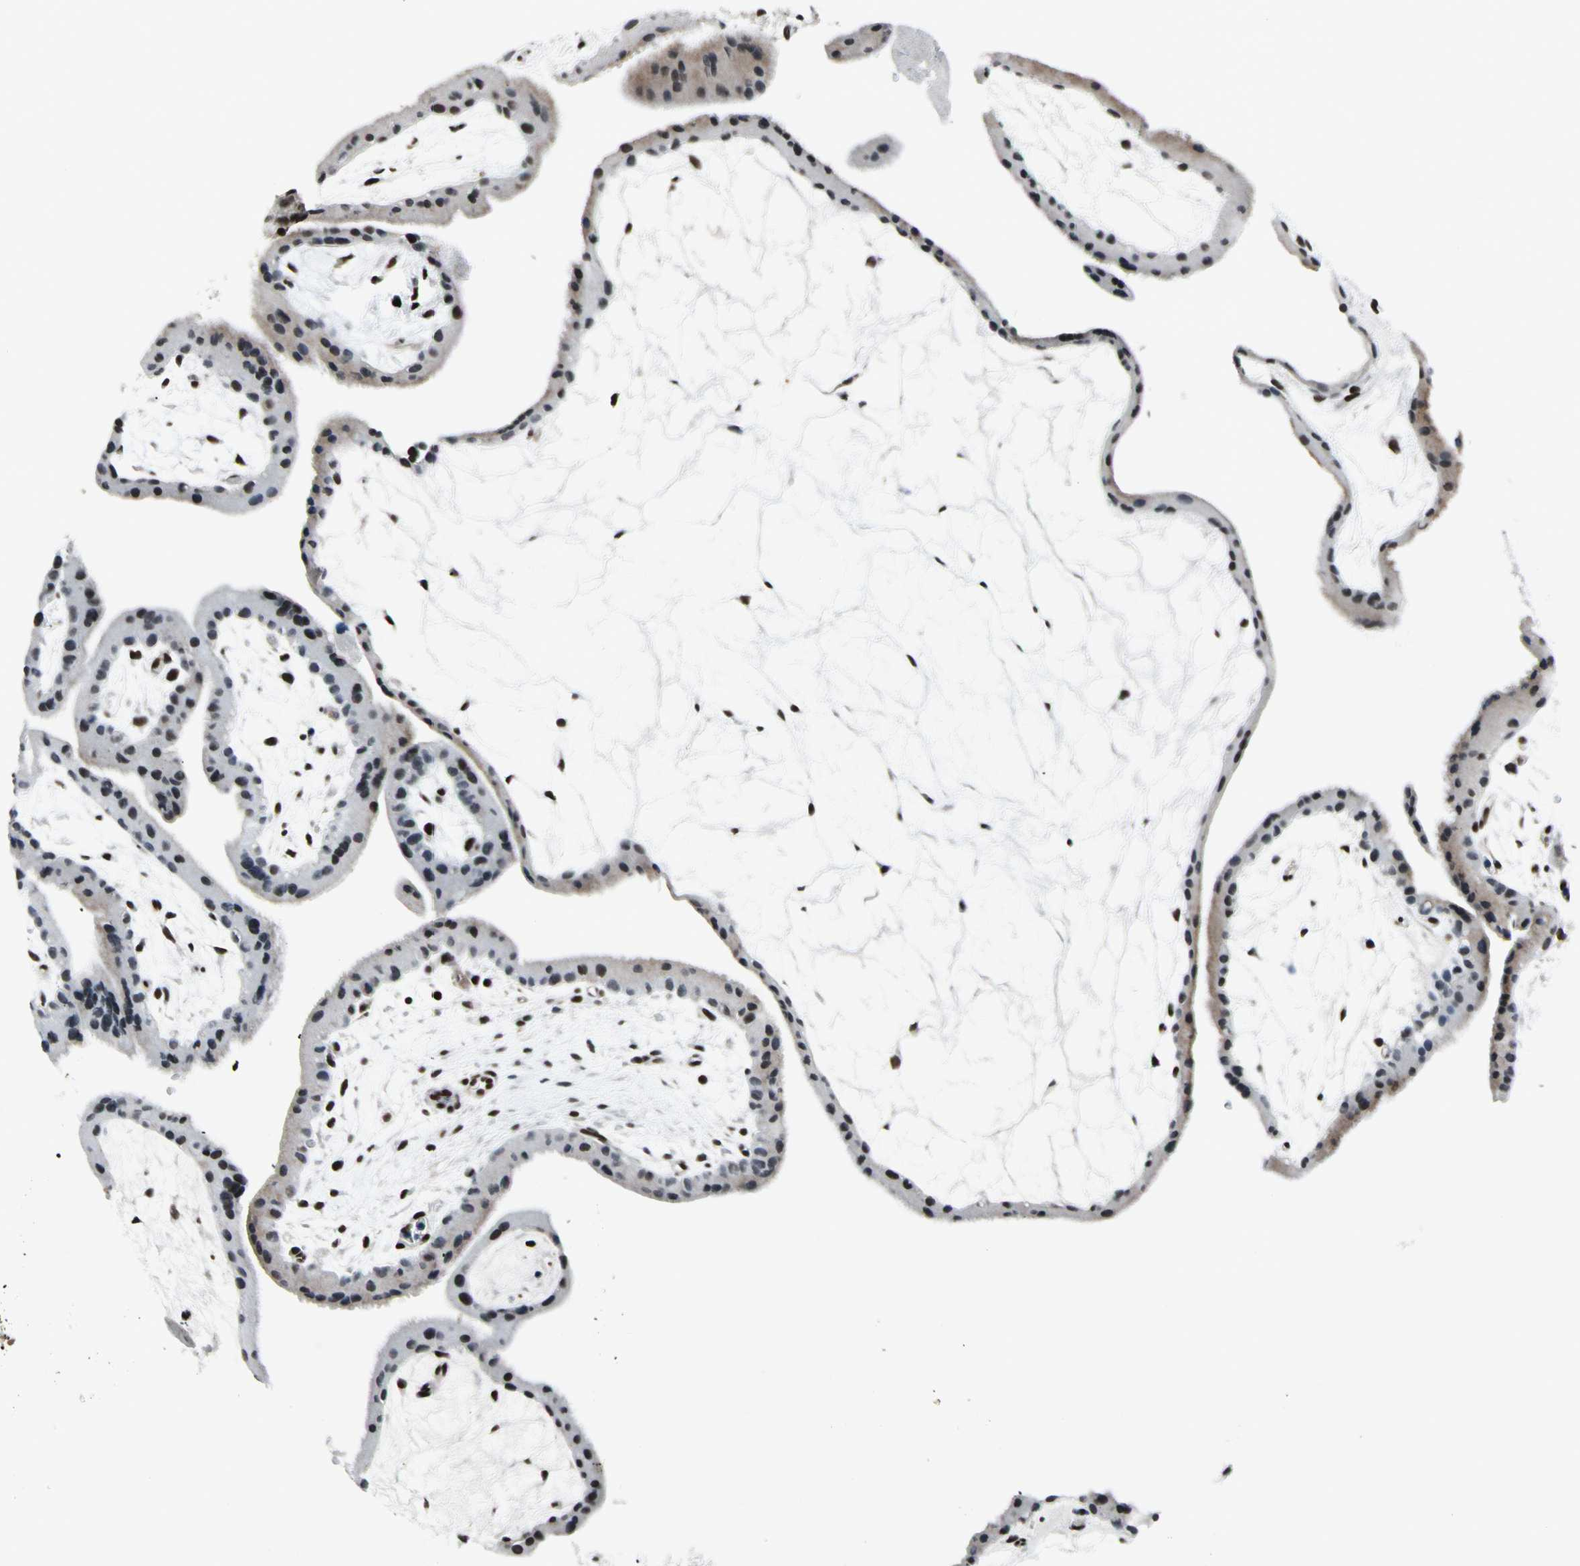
{"staining": {"intensity": "moderate", "quantity": "25%-75%", "location": "cytoplasmic/membranous,nuclear"}, "tissue": "placenta", "cell_type": "Trophoblastic cells", "image_type": "normal", "snomed": [{"axis": "morphology", "description": "Normal tissue, NOS"}, {"axis": "topography", "description": "Placenta"}], "caption": "High-magnification brightfield microscopy of benign placenta stained with DAB (brown) and counterstained with hematoxylin (blue). trophoblastic cells exhibit moderate cytoplasmic/membranous,nuclear expression is present in about25%-75% of cells. The protein of interest is stained brown, and the nuclei are stained in blue (DAB IHC with brightfield microscopy, high magnification).", "gene": "RECQL", "patient": {"sex": "female", "age": 19}}